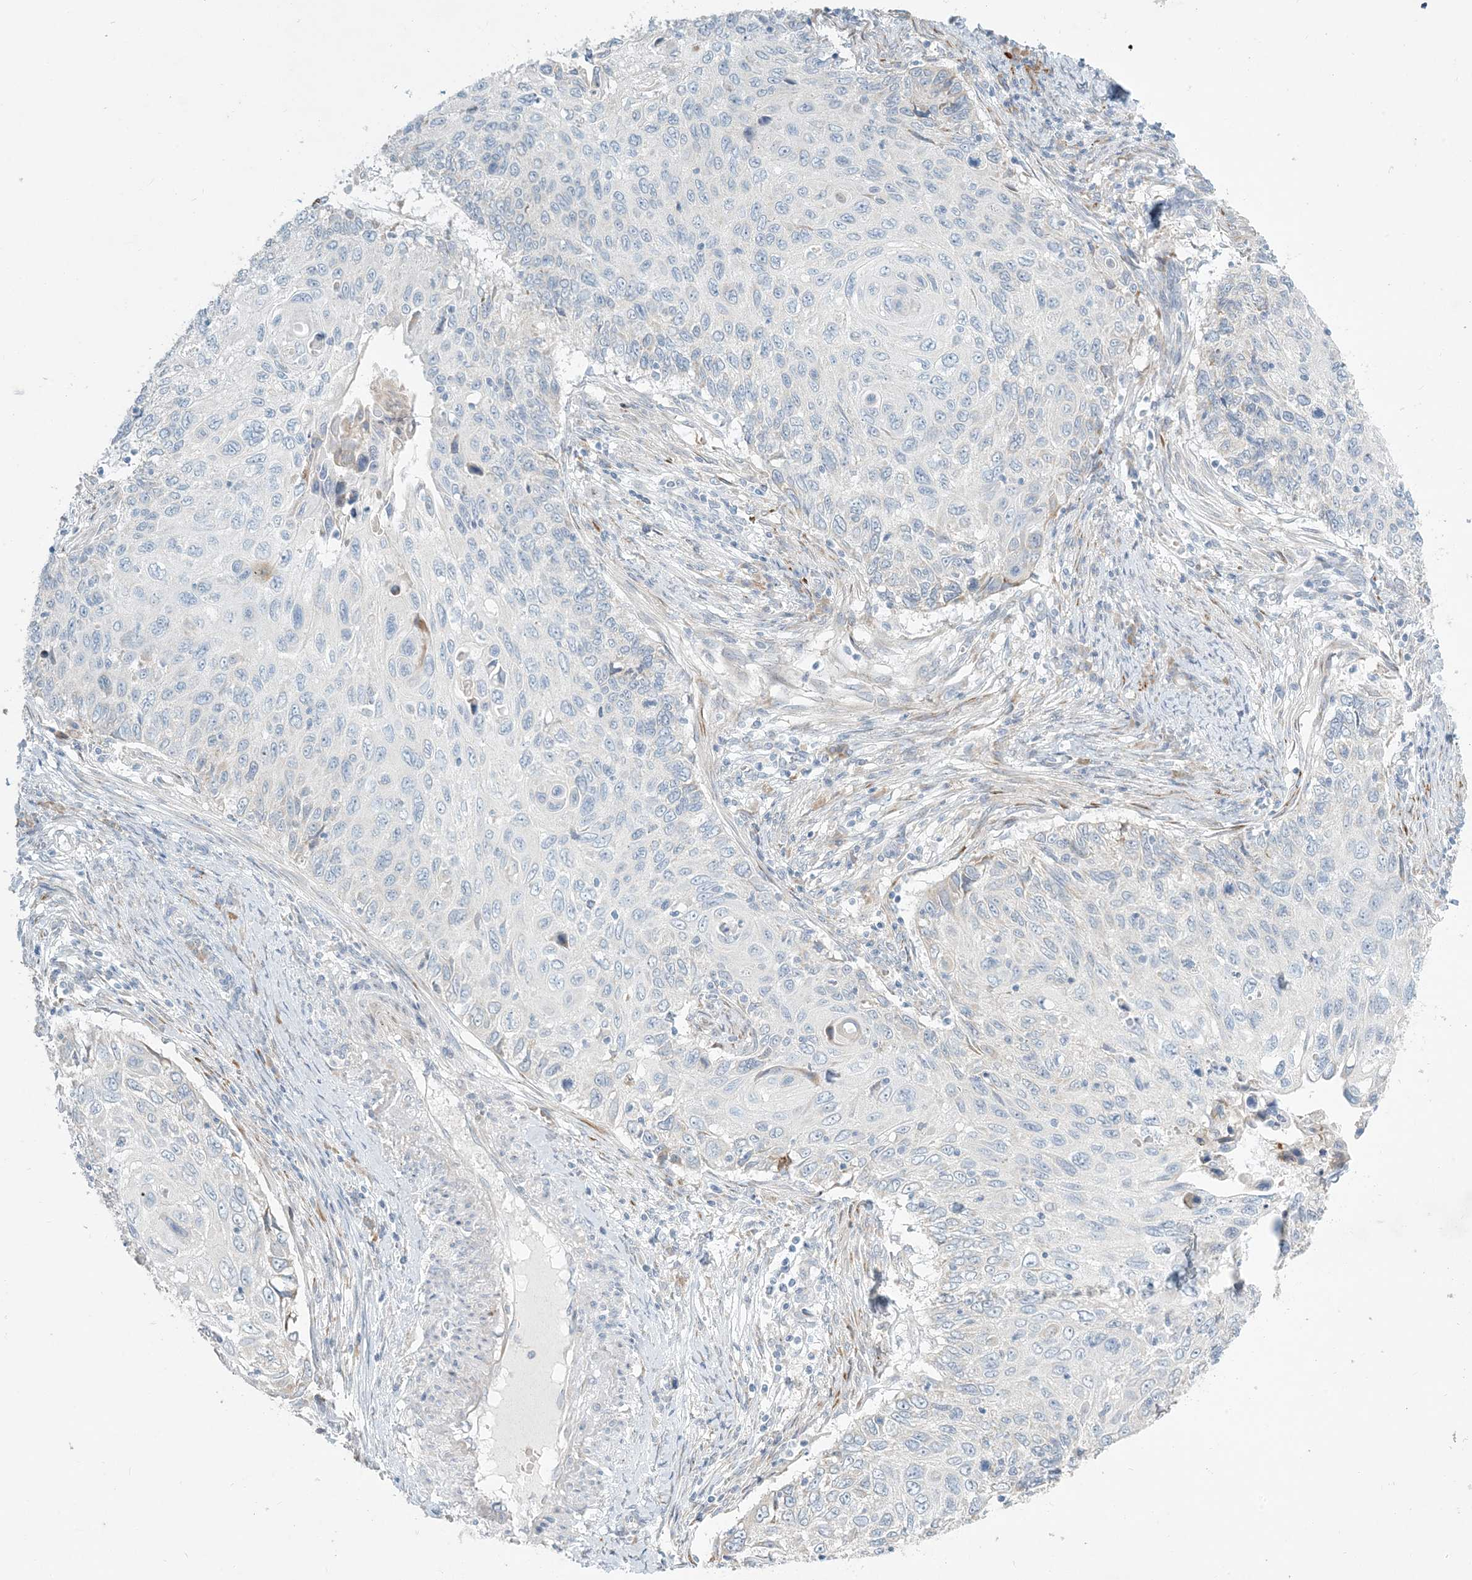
{"staining": {"intensity": "negative", "quantity": "none", "location": "none"}, "tissue": "cervical cancer", "cell_type": "Tumor cells", "image_type": "cancer", "snomed": [{"axis": "morphology", "description": "Squamous cell carcinoma, NOS"}, {"axis": "topography", "description": "Cervix"}], "caption": "An image of cervical squamous cell carcinoma stained for a protein exhibits no brown staining in tumor cells. (Brightfield microscopy of DAB (3,3'-diaminobenzidine) immunohistochemistry (IHC) at high magnification).", "gene": "ZNF385D", "patient": {"sex": "female", "age": 70}}